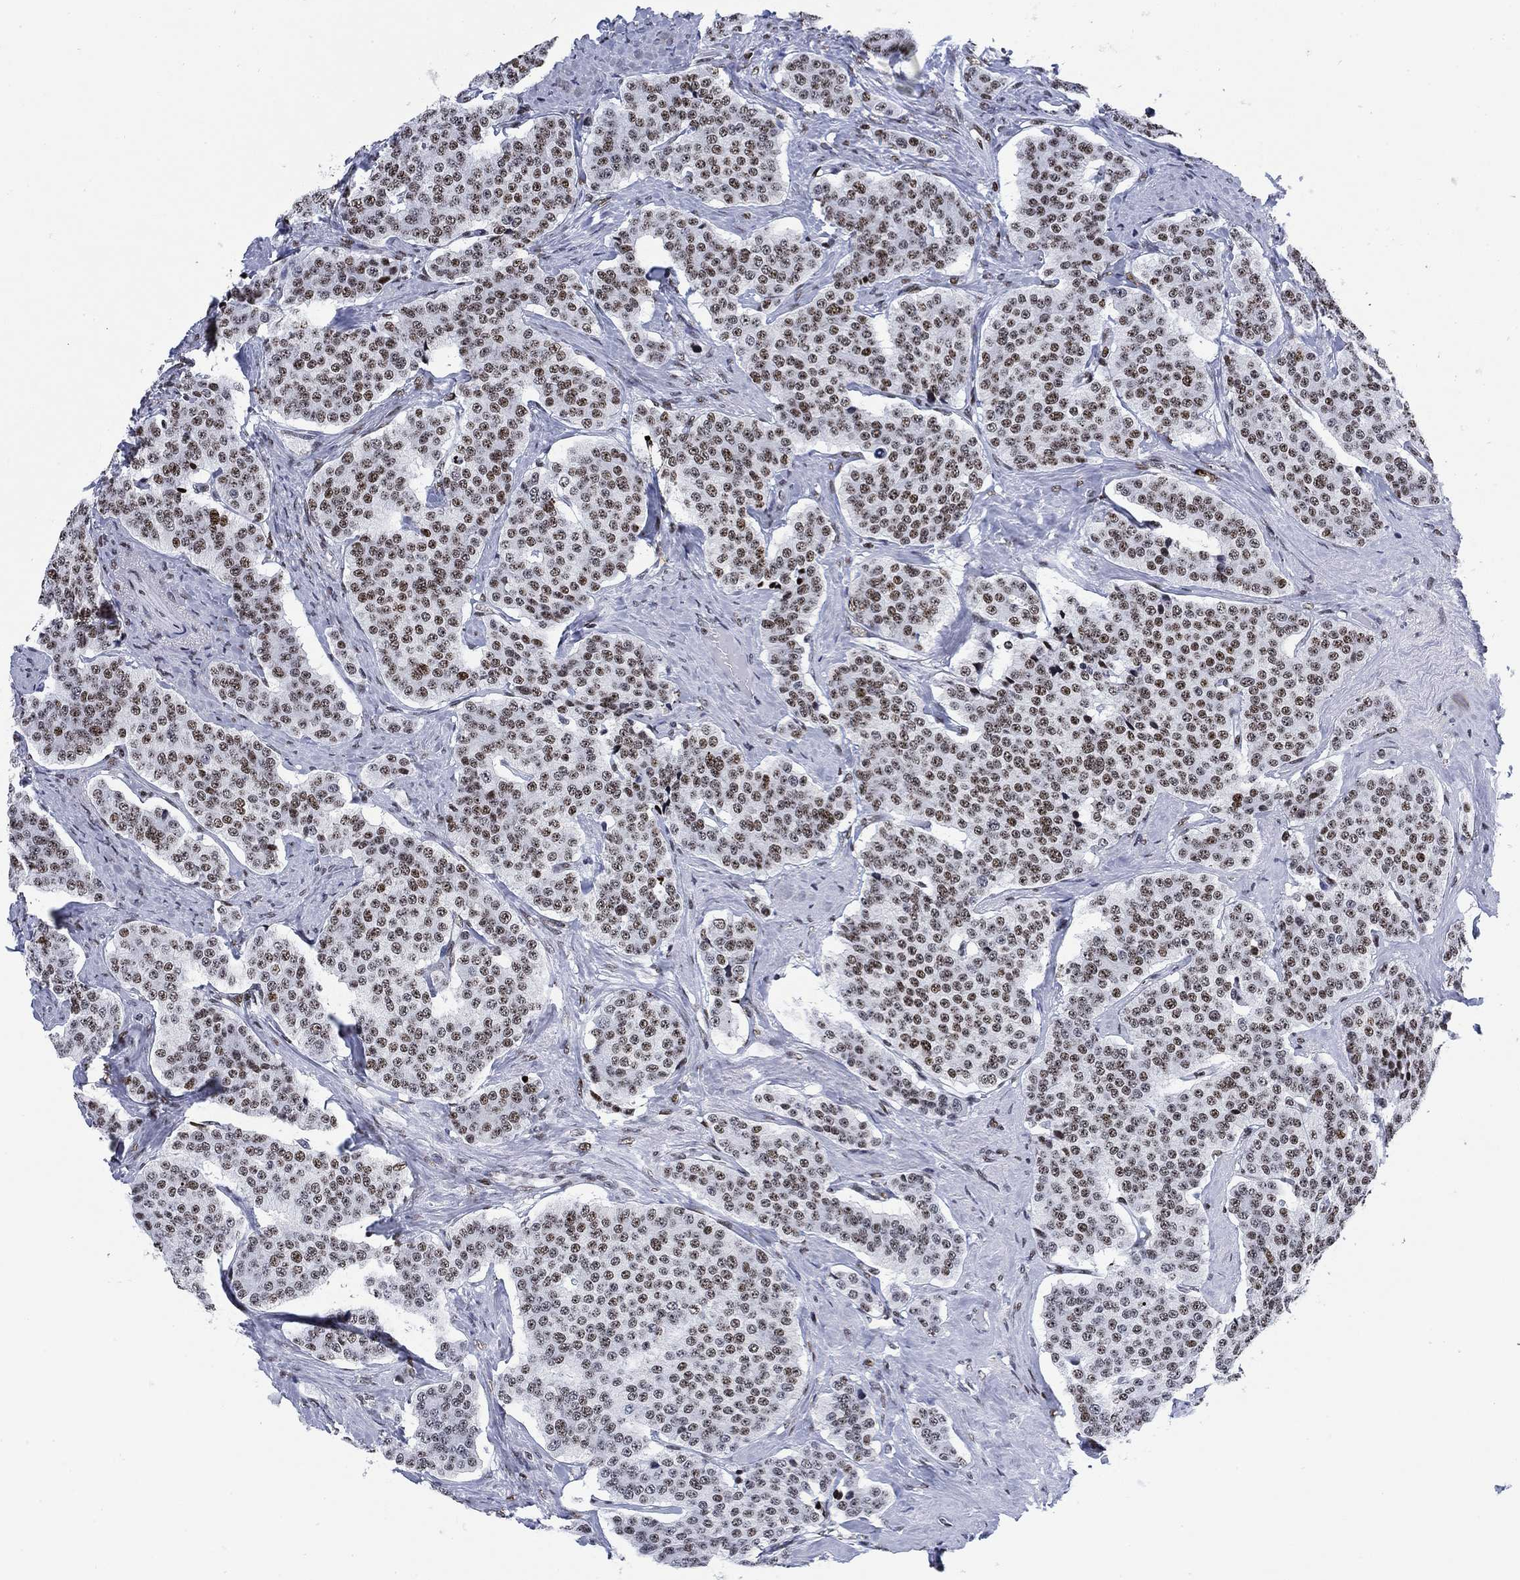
{"staining": {"intensity": "moderate", "quantity": ">75%", "location": "nuclear"}, "tissue": "carcinoid", "cell_type": "Tumor cells", "image_type": "cancer", "snomed": [{"axis": "morphology", "description": "Carcinoid, malignant, NOS"}, {"axis": "topography", "description": "Small intestine"}], "caption": "Protein analysis of malignant carcinoid tissue demonstrates moderate nuclear expression in about >75% of tumor cells.", "gene": "H1-10", "patient": {"sex": "female", "age": 58}}